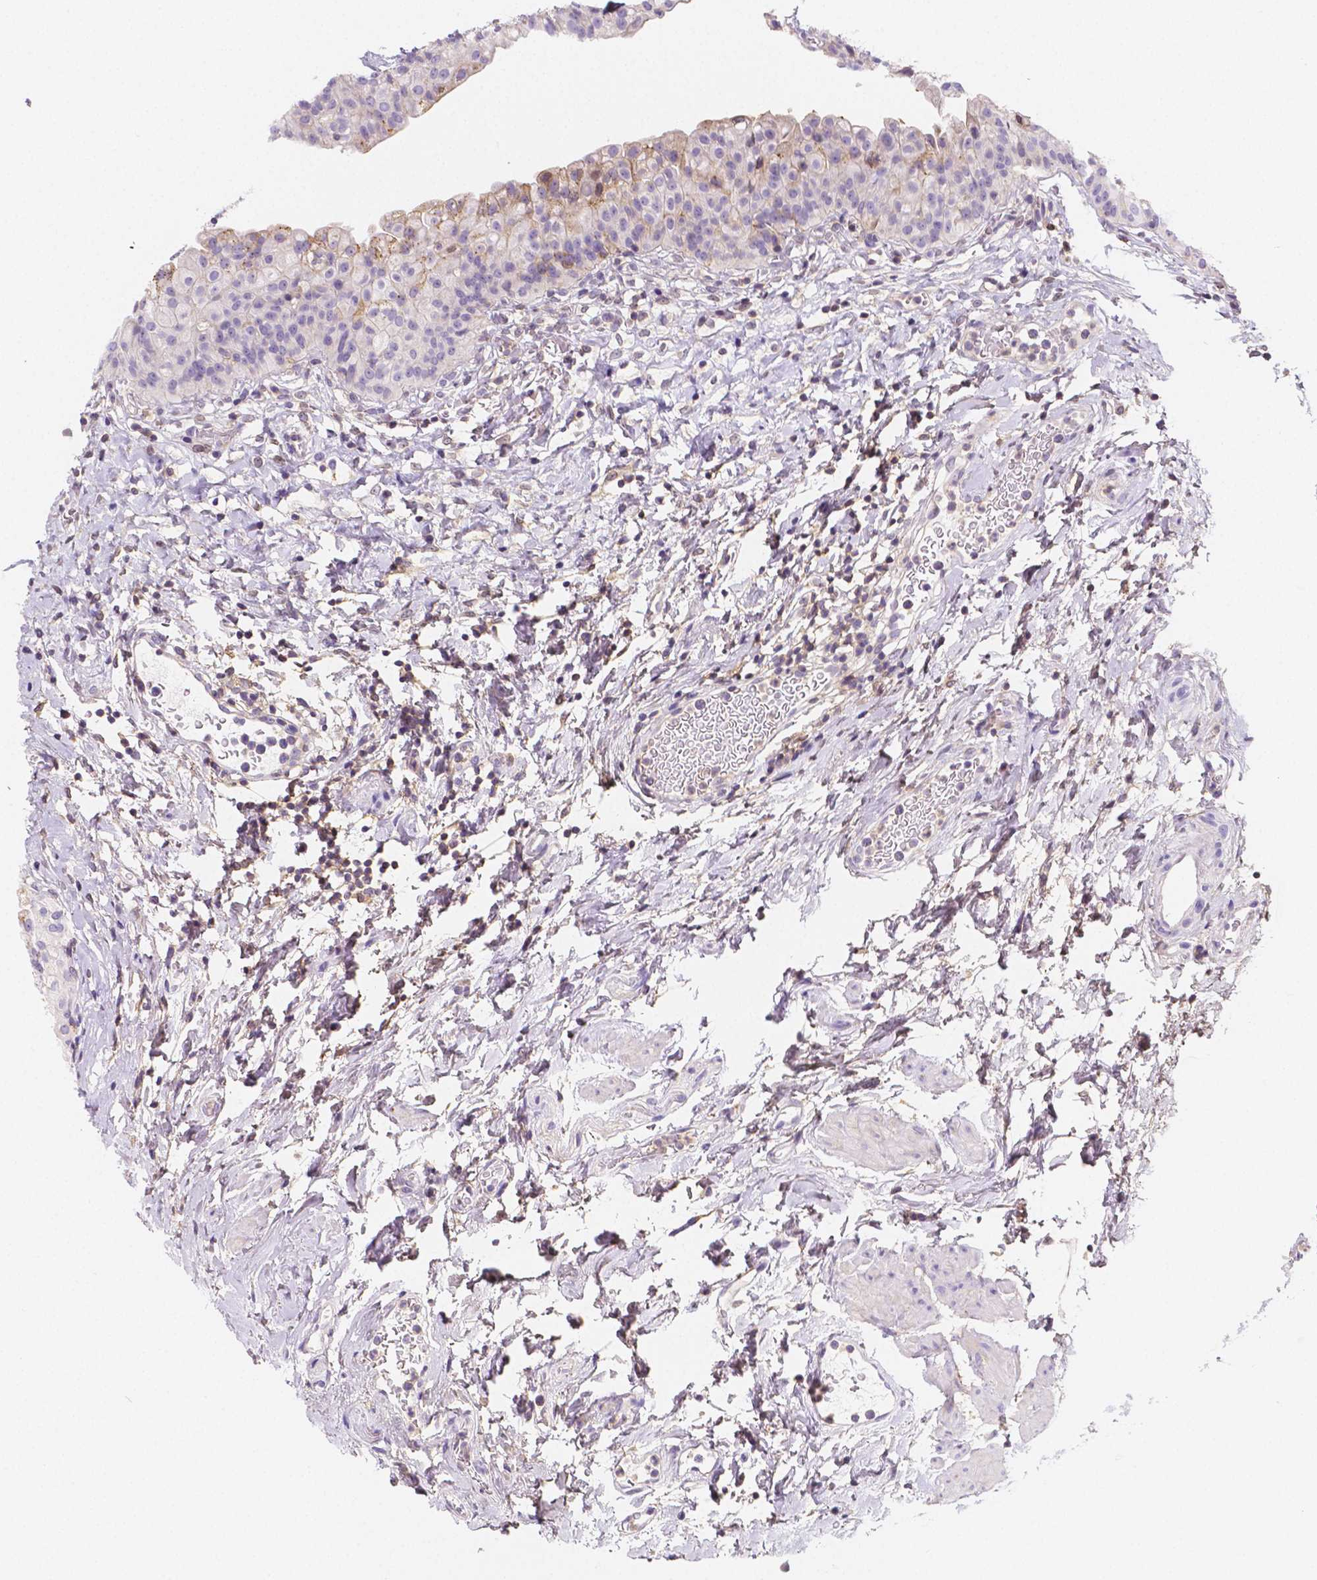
{"staining": {"intensity": "weak", "quantity": "<25%", "location": "cytoplasmic/membranous"}, "tissue": "urinary bladder", "cell_type": "Urothelial cells", "image_type": "normal", "snomed": [{"axis": "morphology", "description": "Normal tissue, NOS"}, {"axis": "topography", "description": "Urinary bladder"}], "caption": "Immunohistochemical staining of benign urinary bladder demonstrates no significant staining in urothelial cells. The staining was performed using DAB to visualize the protein expression in brown, while the nuclei were stained in blue with hematoxylin (Magnification: 20x).", "gene": "GABRD", "patient": {"sex": "male", "age": 76}}